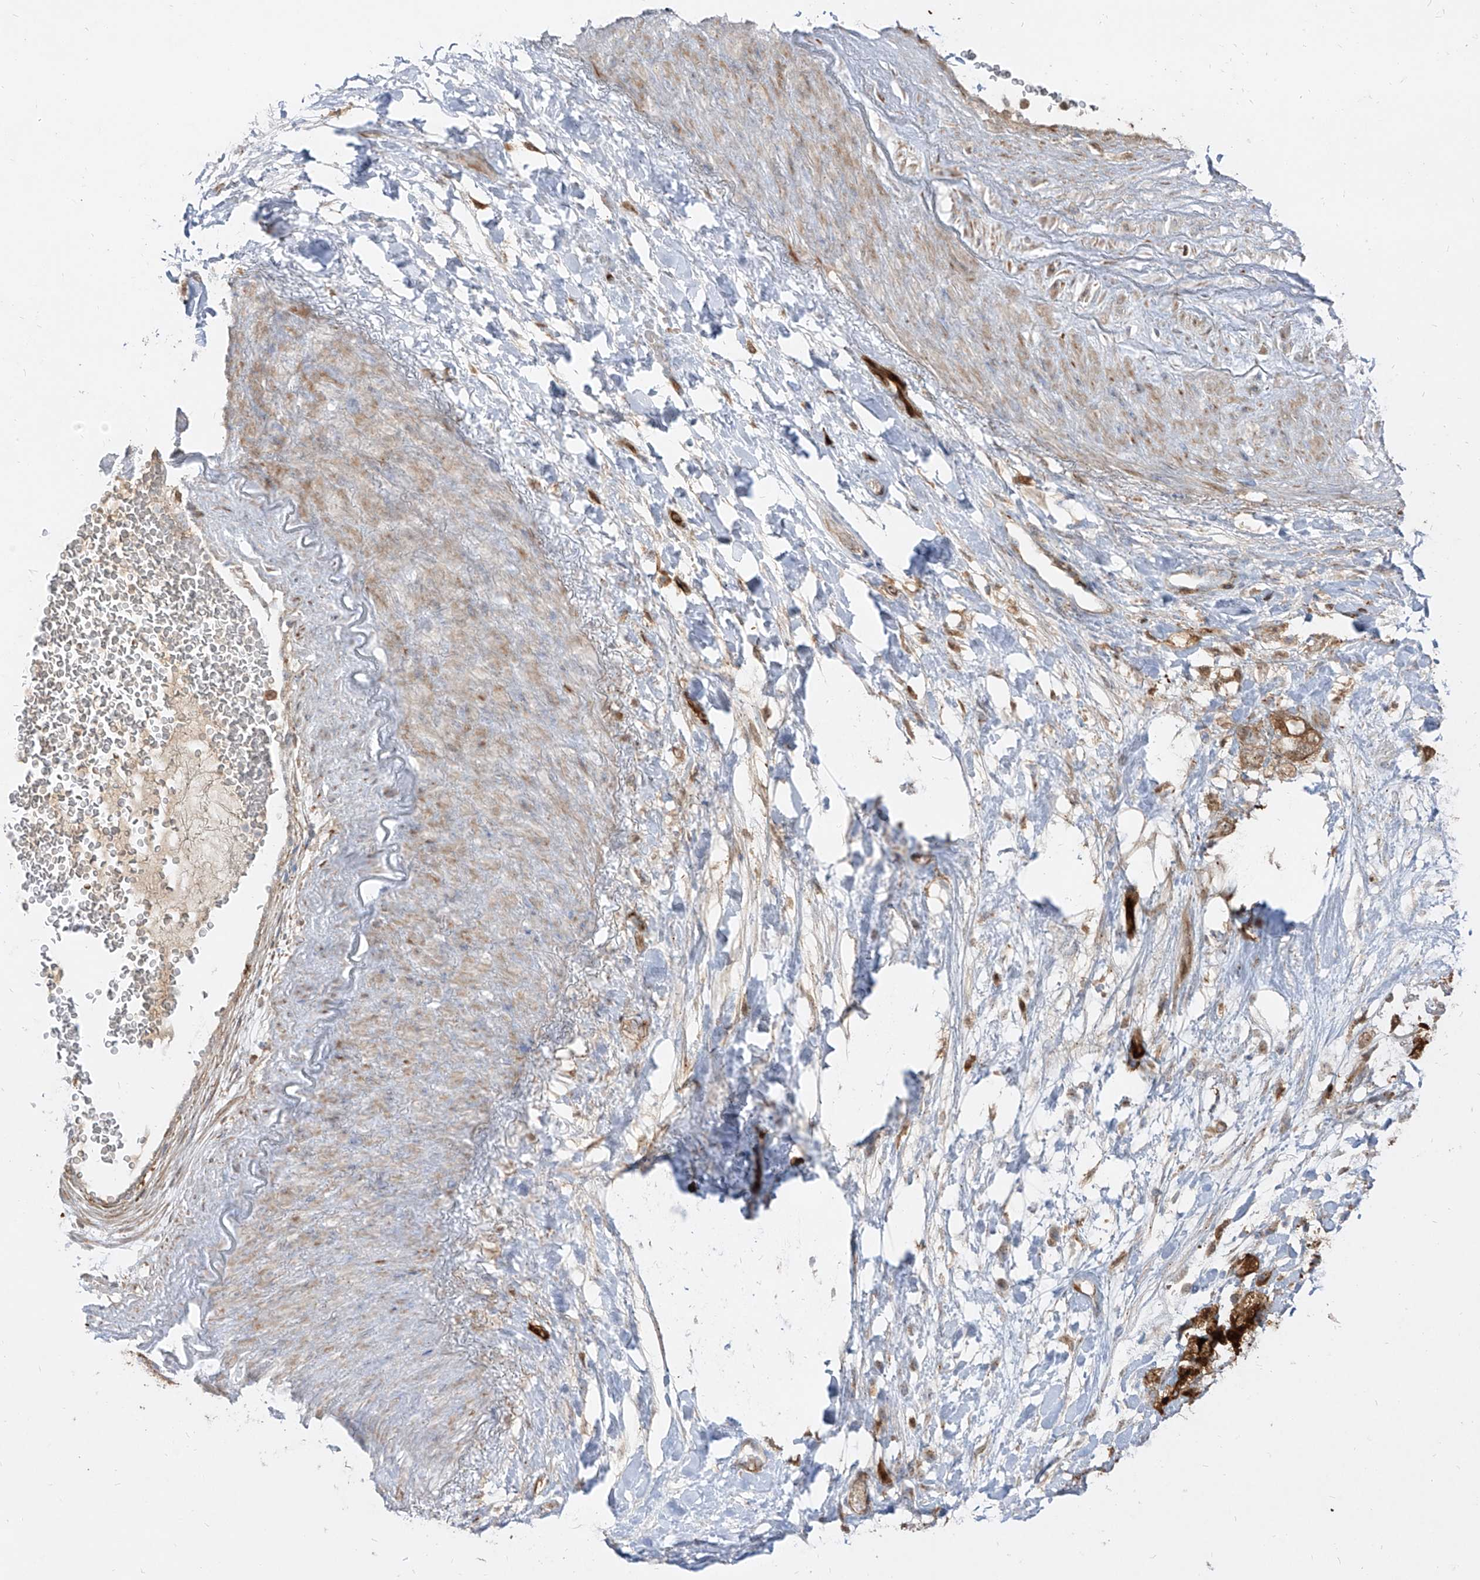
{"staining": {"intensity": "moderate", "quantity": "25%-75%", "location": "cytoplasmic/membranous"}, "tissue": "pancreatic cancer", "cell_type": "Tumor cells", "image_type": "cancer", "snomed": [{"axis": "morphology", "description": "Adenocarcinoma, NOS"}, {"axis": "topography", "description": "Pancreas"}], "caption": "Tumor cells show medium levels of moderate cytoplasmic/membranous staining in approximately 25%-75% of cells in human adenocarcinoma (pancreatic). (brown staining indicates protein expression, while blue staining denotes nuclei).", "gene": "KYNU", "patient": {"sex": "female", "age": 73}}